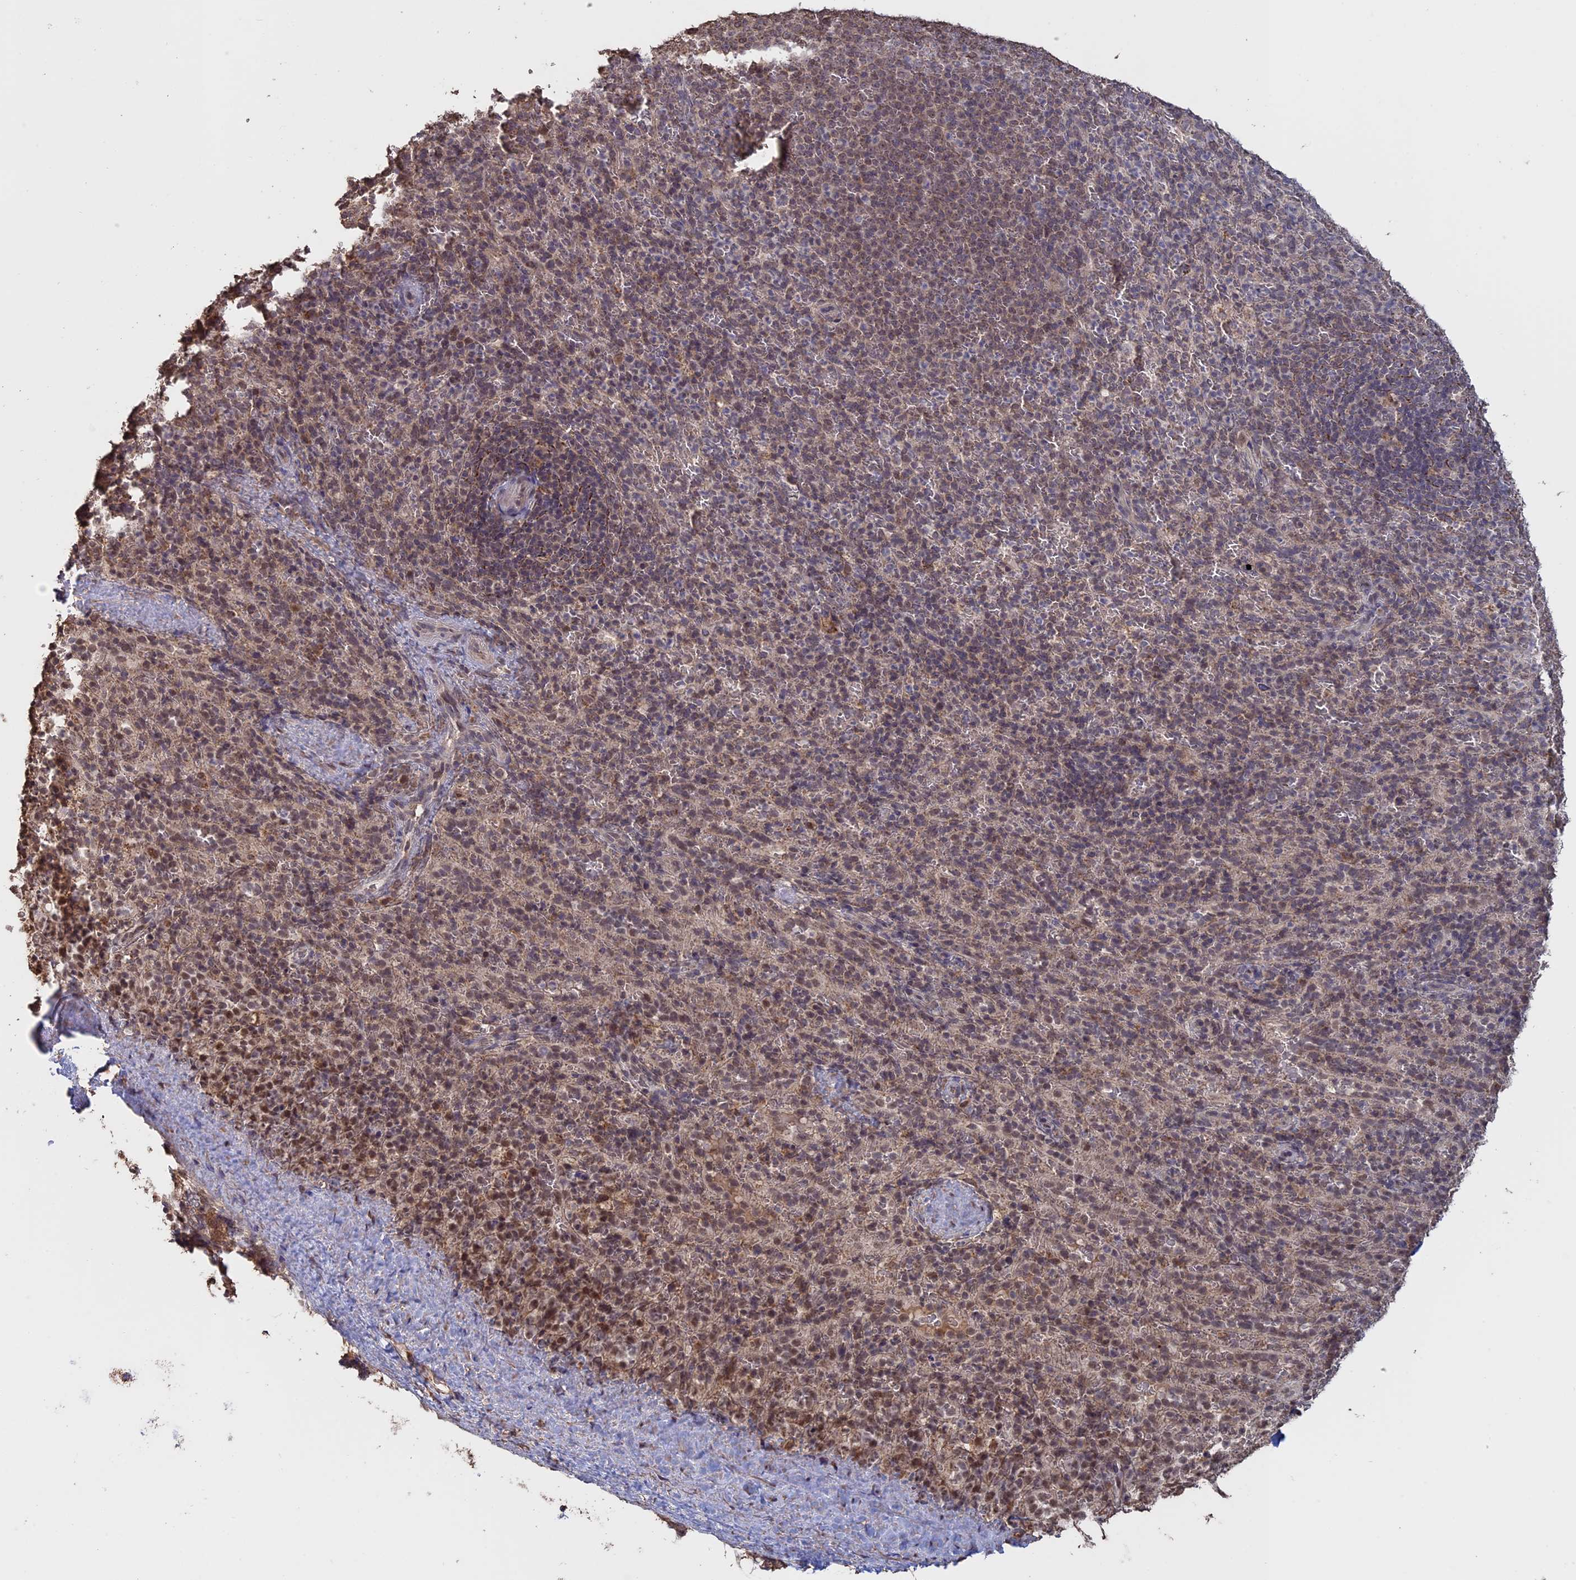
{"staining": {"intensity": "moderate", "quantity": "<25%", "location": "nuclear"}, "tissue": "spleen", "cell_type": "Cells in red pulp", "image_type": "normal", "snomed": [{"axis": "morphology", "description": "Normal tissue, NOS"}, {"axis": "topography", "description": "Spleen"}], "caption": "Unremarkable spleen was stained to show a protein in brown. There is low levels of moderate nuclear staining in approximately <25% of cells in red pulp. (DAB IHC with brightfield microscopy, high magnification).", "gene": "FAM210B", "patient": {"sex": "female", "age": 21}}